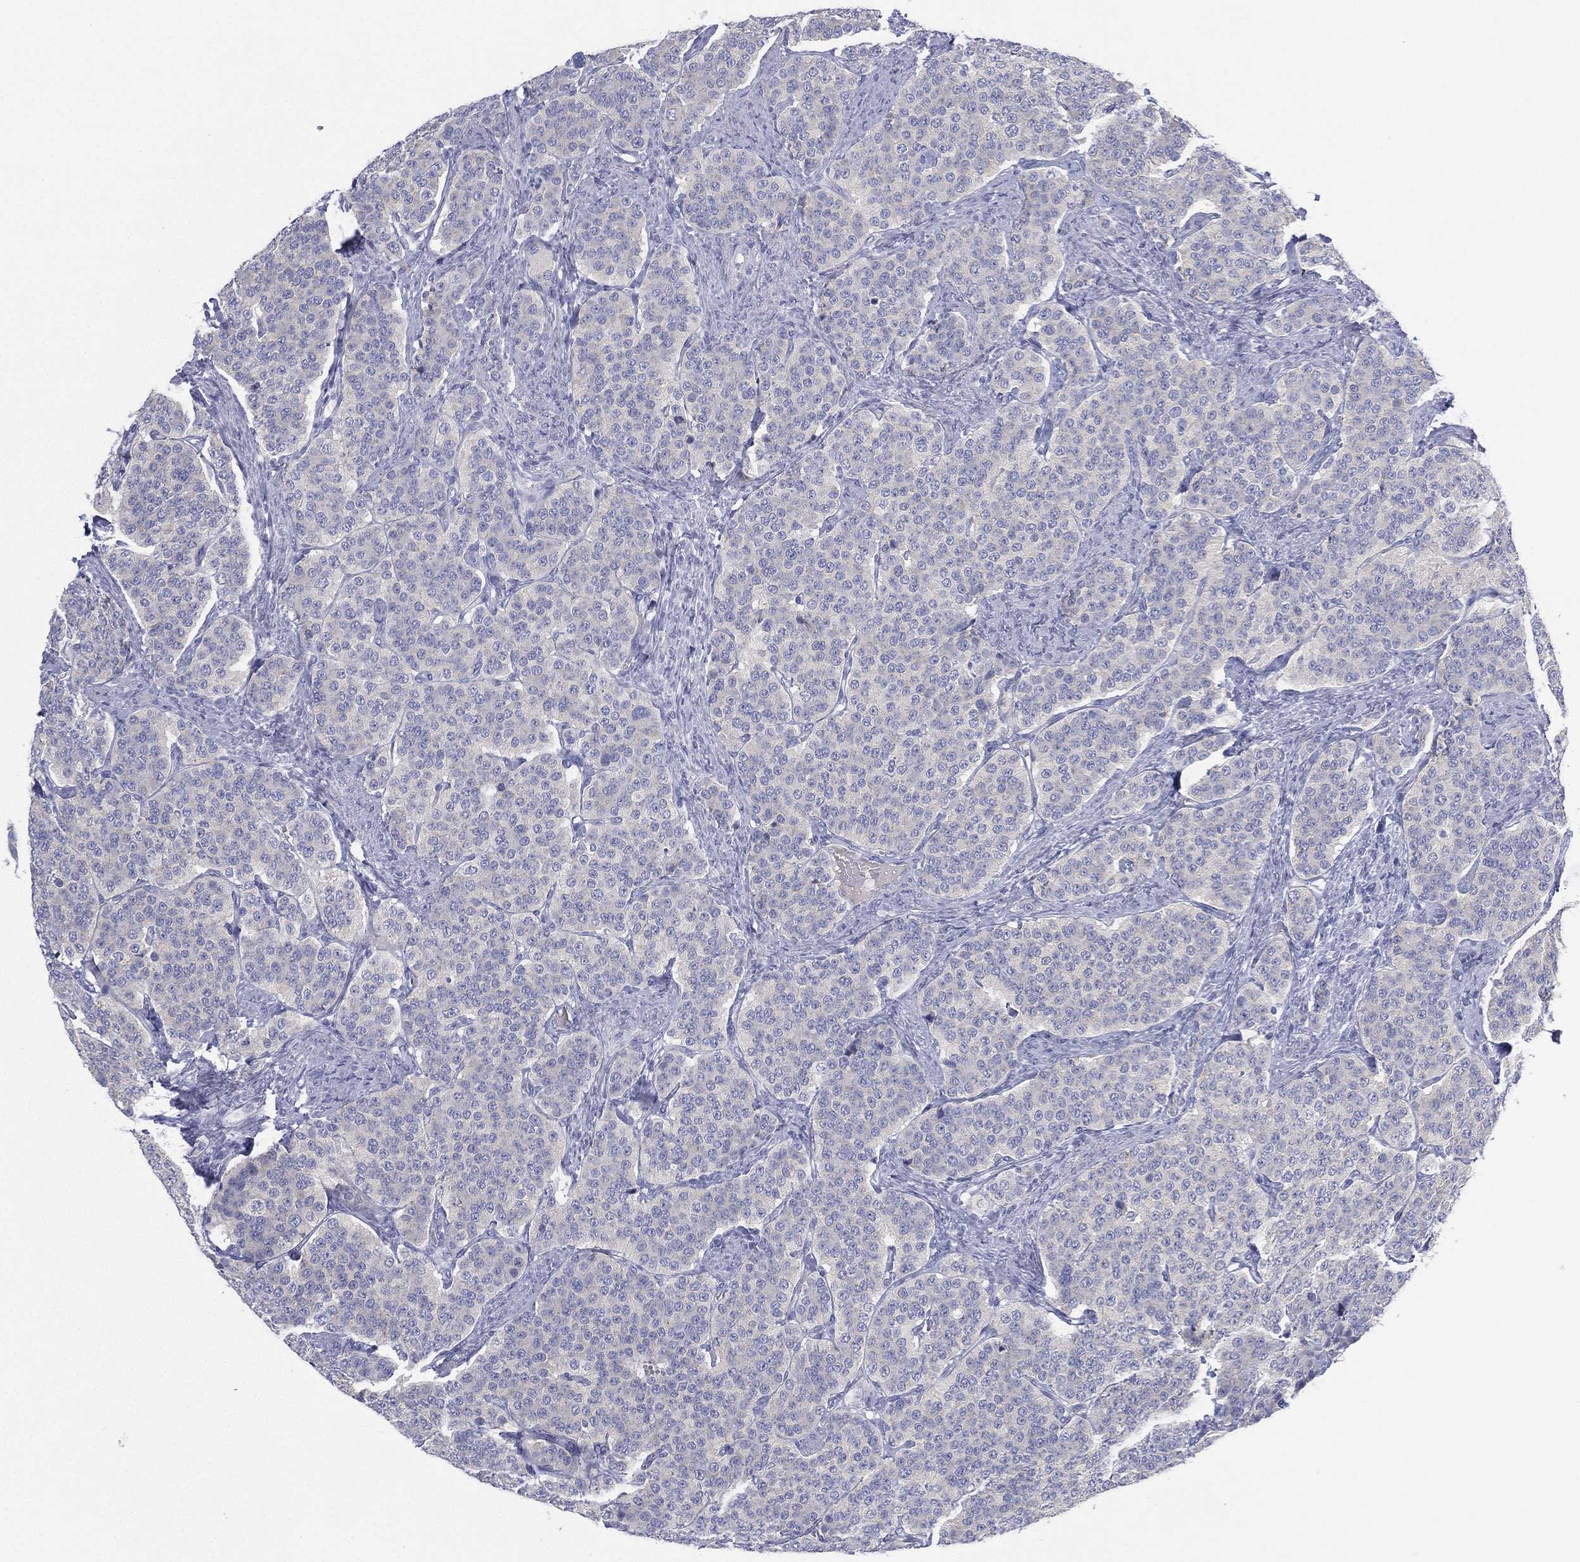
{"staining": {"intensity": "negative", "quantity": "none", "location": "none"}, "tissue": "carcinoid", "cell_type": "Tumor cells", "image_type": "cancer", "snomed": [{"axis": "morphology", "description": "Carcinoid, malignant, NOS"}, {"axis": "topography", "description": "Small intestine"}], "caption": "Immunohistochemical staining of carcinoid (malignant) displays no significant positivity in tumor cells.", "gene": "CYP2D6", "patient": {"sex": "female", "age": 58}}